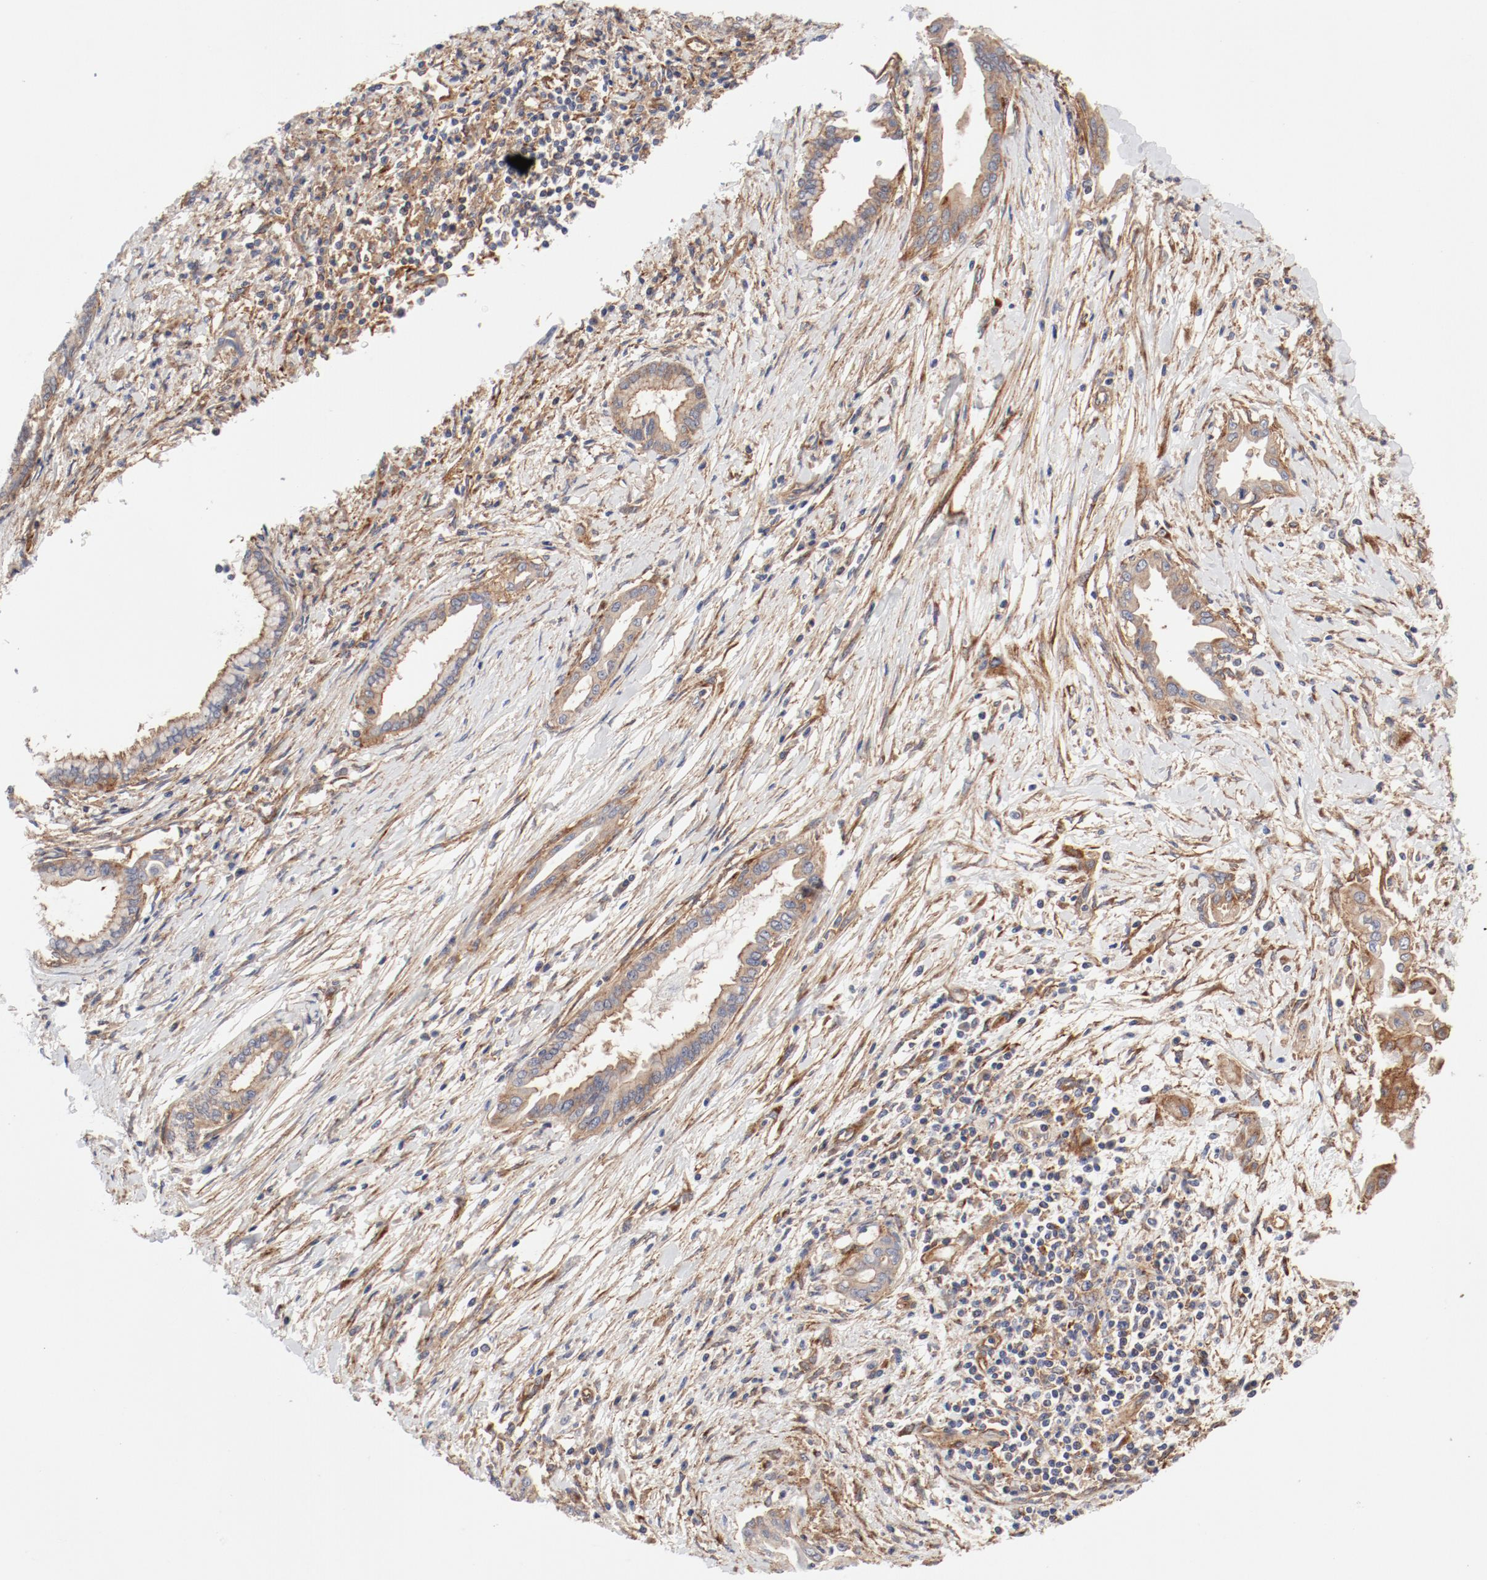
{"staining": {"intensity": "moderate", "quantity": ">75%", "location": "cytoplasmic/membranous"}, "tissue": "pancreatic cancer", "cell_type": "Tumor cells", "image_type": "cancer", "snomed": [{"axis": "morphology", "description": "Adenocarcinoma, NOS"}, {"axis": "topography", "description": "Pancreas"}], "caption": "A medium amount of moderate cytoplasmic/membranous expression is seen in approximately >75% of tumor cells in pancreatic cancer tissue. (Stains: DAB in brown, nuclei in blue, Microscopy: brightfield microscopy at high magnification).", "gene": "AP2A1", "patient": {"sex": "female", "age": 64}}